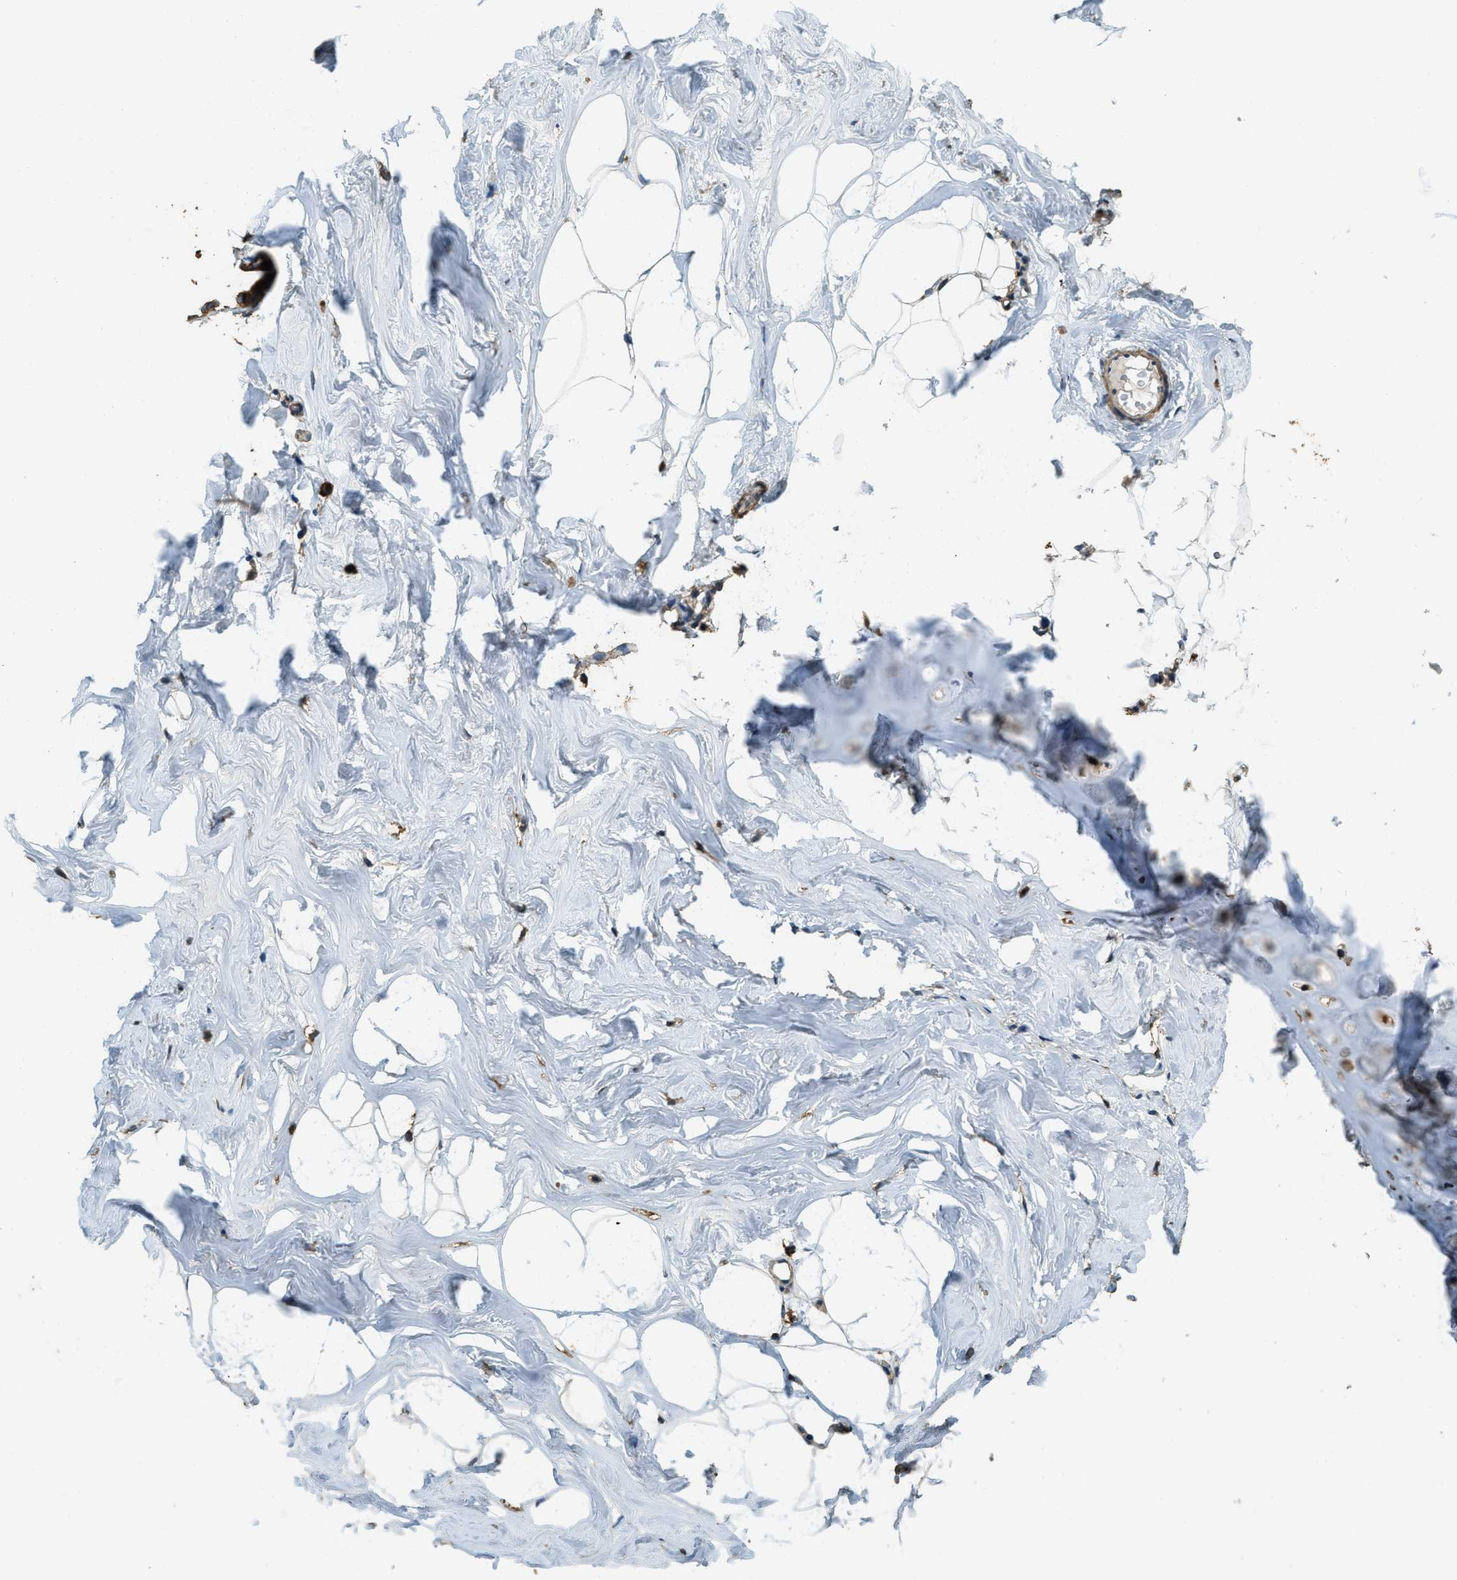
{"staining": {"intensity": "strong", "quantity": ">75%", "location": "cytoplasmic/membranous"}, "tissue": "adipose tissue", "cell_type": "Adipocytes", "image_type": "normal", "snomed": [{"axis": "morphology", "description": "Normal tissue, NOS"}, {"axis": "morphology", "description": "Fibrosis, NOS"}, {"axis": "topography", "description": "Breast"}, {"axis": "topography", "description": "Adipose tissue"}], "caption": "High-magnification brightfield microscopy of normal adipose tissue stained with DAB (brown) and counterstained with hematoxylin (blue). adipocytes exhibit strong cytoplasmic/membranous positivity is identified in approximately>75% of cells.", "gene": "ERGIC1", "patient": {"sex": "female", "age": 39}}